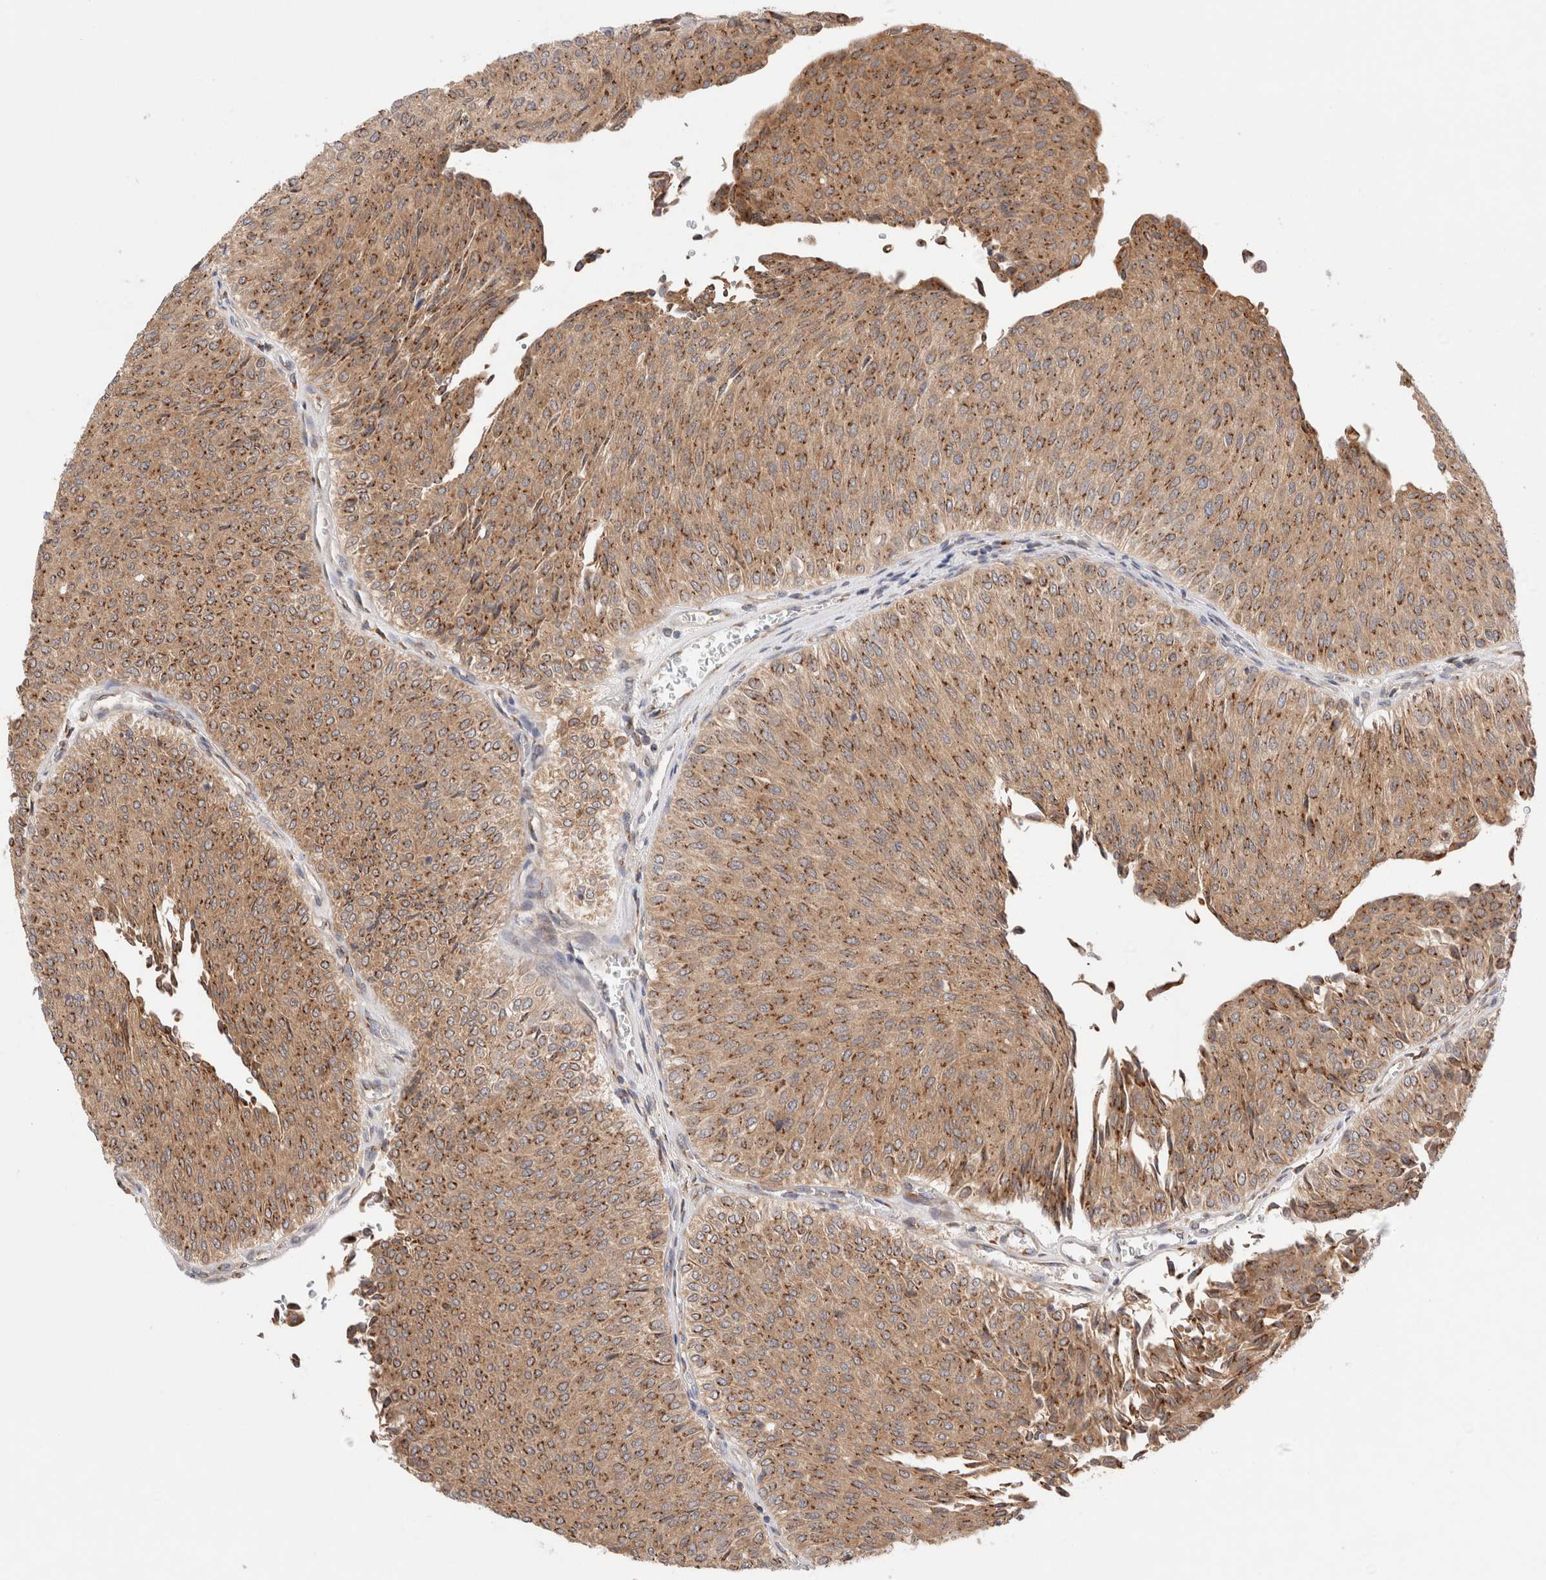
{"staining": {"intensity": "moderate", "quantity": ">75%", "location": "cytoplasmic/membranous"}, "tissue": "urothelial cancer", "cell_type": "Tumor cells", "image_type": "cancer", "snomed": [{"axis": "morphology", "description": "Urothelial carcinoma, Low grade"}, {"axis": "topography", "description": "Urinary bladder"}], "caption": "Human urothelial carcinoma (low-grade) stained for a protein (brown) demonstrates moderate cytoplasmic/membranous positive staining in about >75% of tumor cells.", "gene": "LMAN2L", "patient": {"sex": "male", "age": 78}}